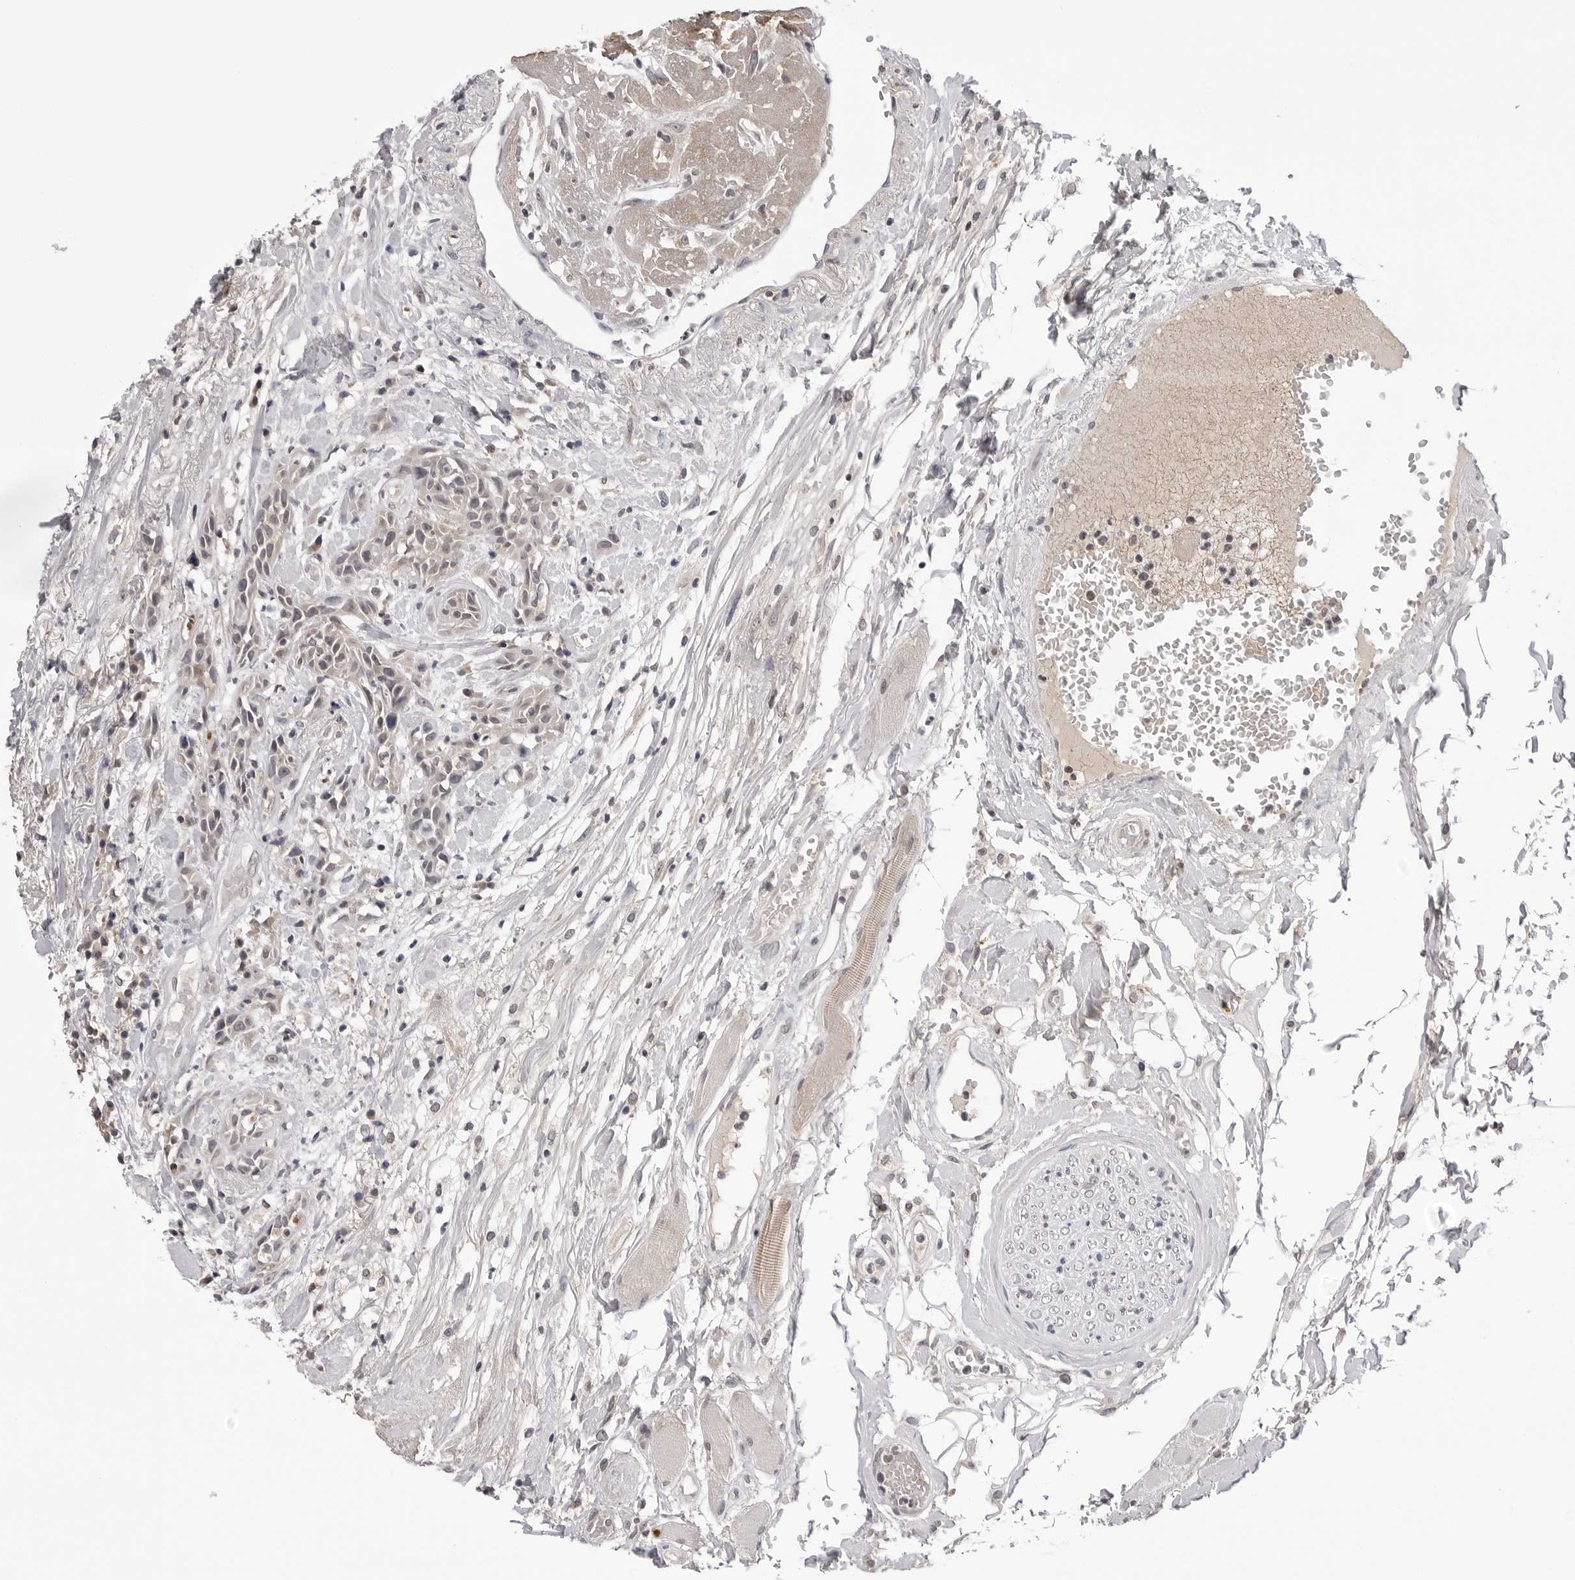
{"staining": {"intensity": "negative", "quantity": "none", "location": "none"}, "tissue": "head and neck cancer", "cell_type": "Tumor cells", "image_type": "cancer", "snomed": [{"axis": "morphology", "description": "Normal tissue, NOS"}, {"axis": "morphology", "description": "Squamous cell carcinoma, NOS"}, {"axis": "topography", "description": "Cartilage tissue"}, {"axis": "topography", "description": "Head-Neck"}], "caption": "An image of head and neck squamous cell carcinoma stained for a protein demonstrates no brown staining in tumor cells.", "gene": "CDK20", "patient": {"sex": "male", "age": 62}}